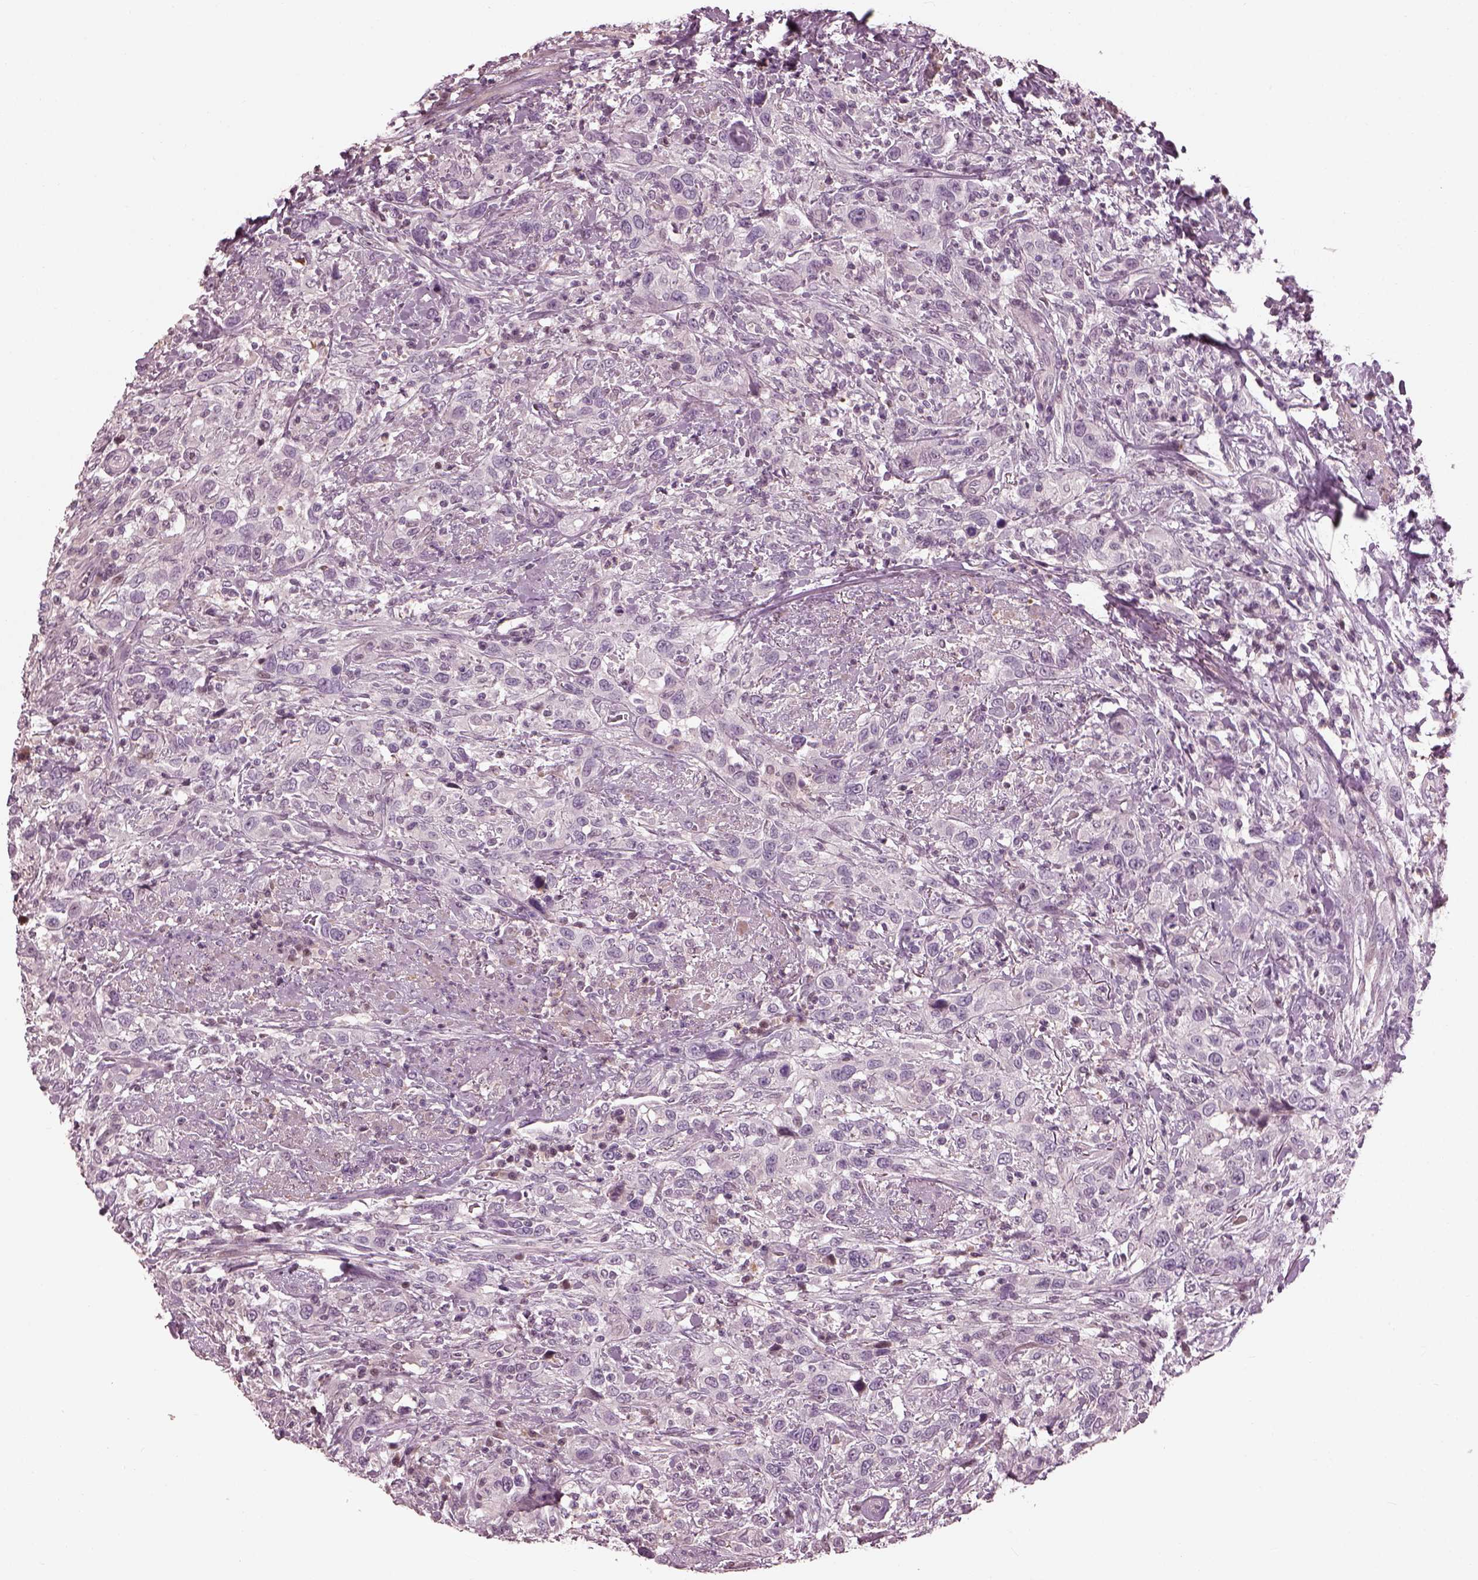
{"staining": {"intensity": "negative", "quantity": "none", "location": "none"}, "tissue": "urothelial cancer", "cell_type": "Tumor cells", "image_type": "cancer", "snomed": [{"axis": "morphology", "description": "Urothelial carcinoma, NOS"}, {"axis": "morphology", "description": "Urothelial carcinoma, High grade"}, {"axis": "topography", "description": "Urinary bladder"}], "caption": "This is a micrograph of immunohistochemistry (IHC) staining of urothelial cancer, which shows no expression in tumor cells.", "gene": "BFSP1", "patient": {"sex": "female", "age": 64}}